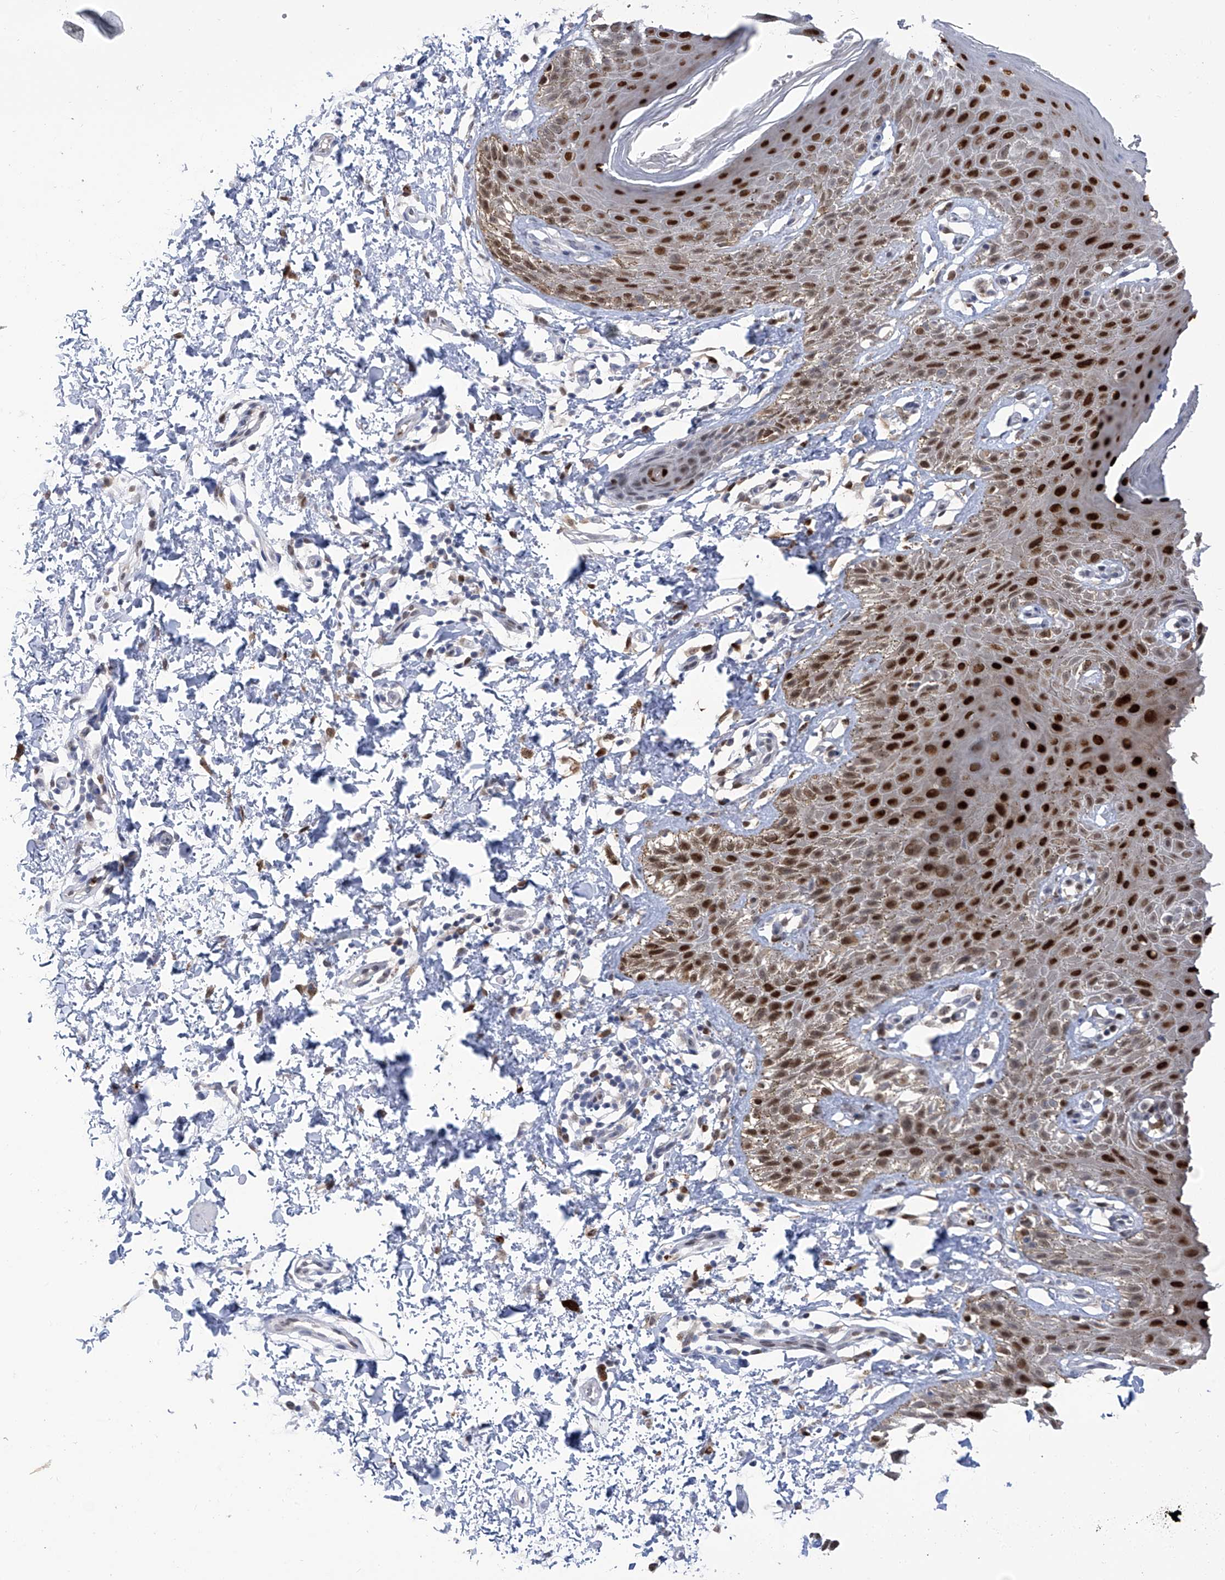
{"staining": {"intensity": "strong", "quantity": "25%-75%", "location": "nuclear"}, "tissue": "skin", "cell_type": "Epidermal cells", "image_type": "normal", "snomed": [{"axis": "morphology", "description": "Normal tissue, NOS"}, {"axis": "topography", "description": "Anal"}], "caption": "Normal skin was stained to show a protein in brown. There is high levels of strong nuclear staining in about 25%-75% of epidermal cells.", "gene": "PHF20", "patient": {"sex": "male", "age": 44}}